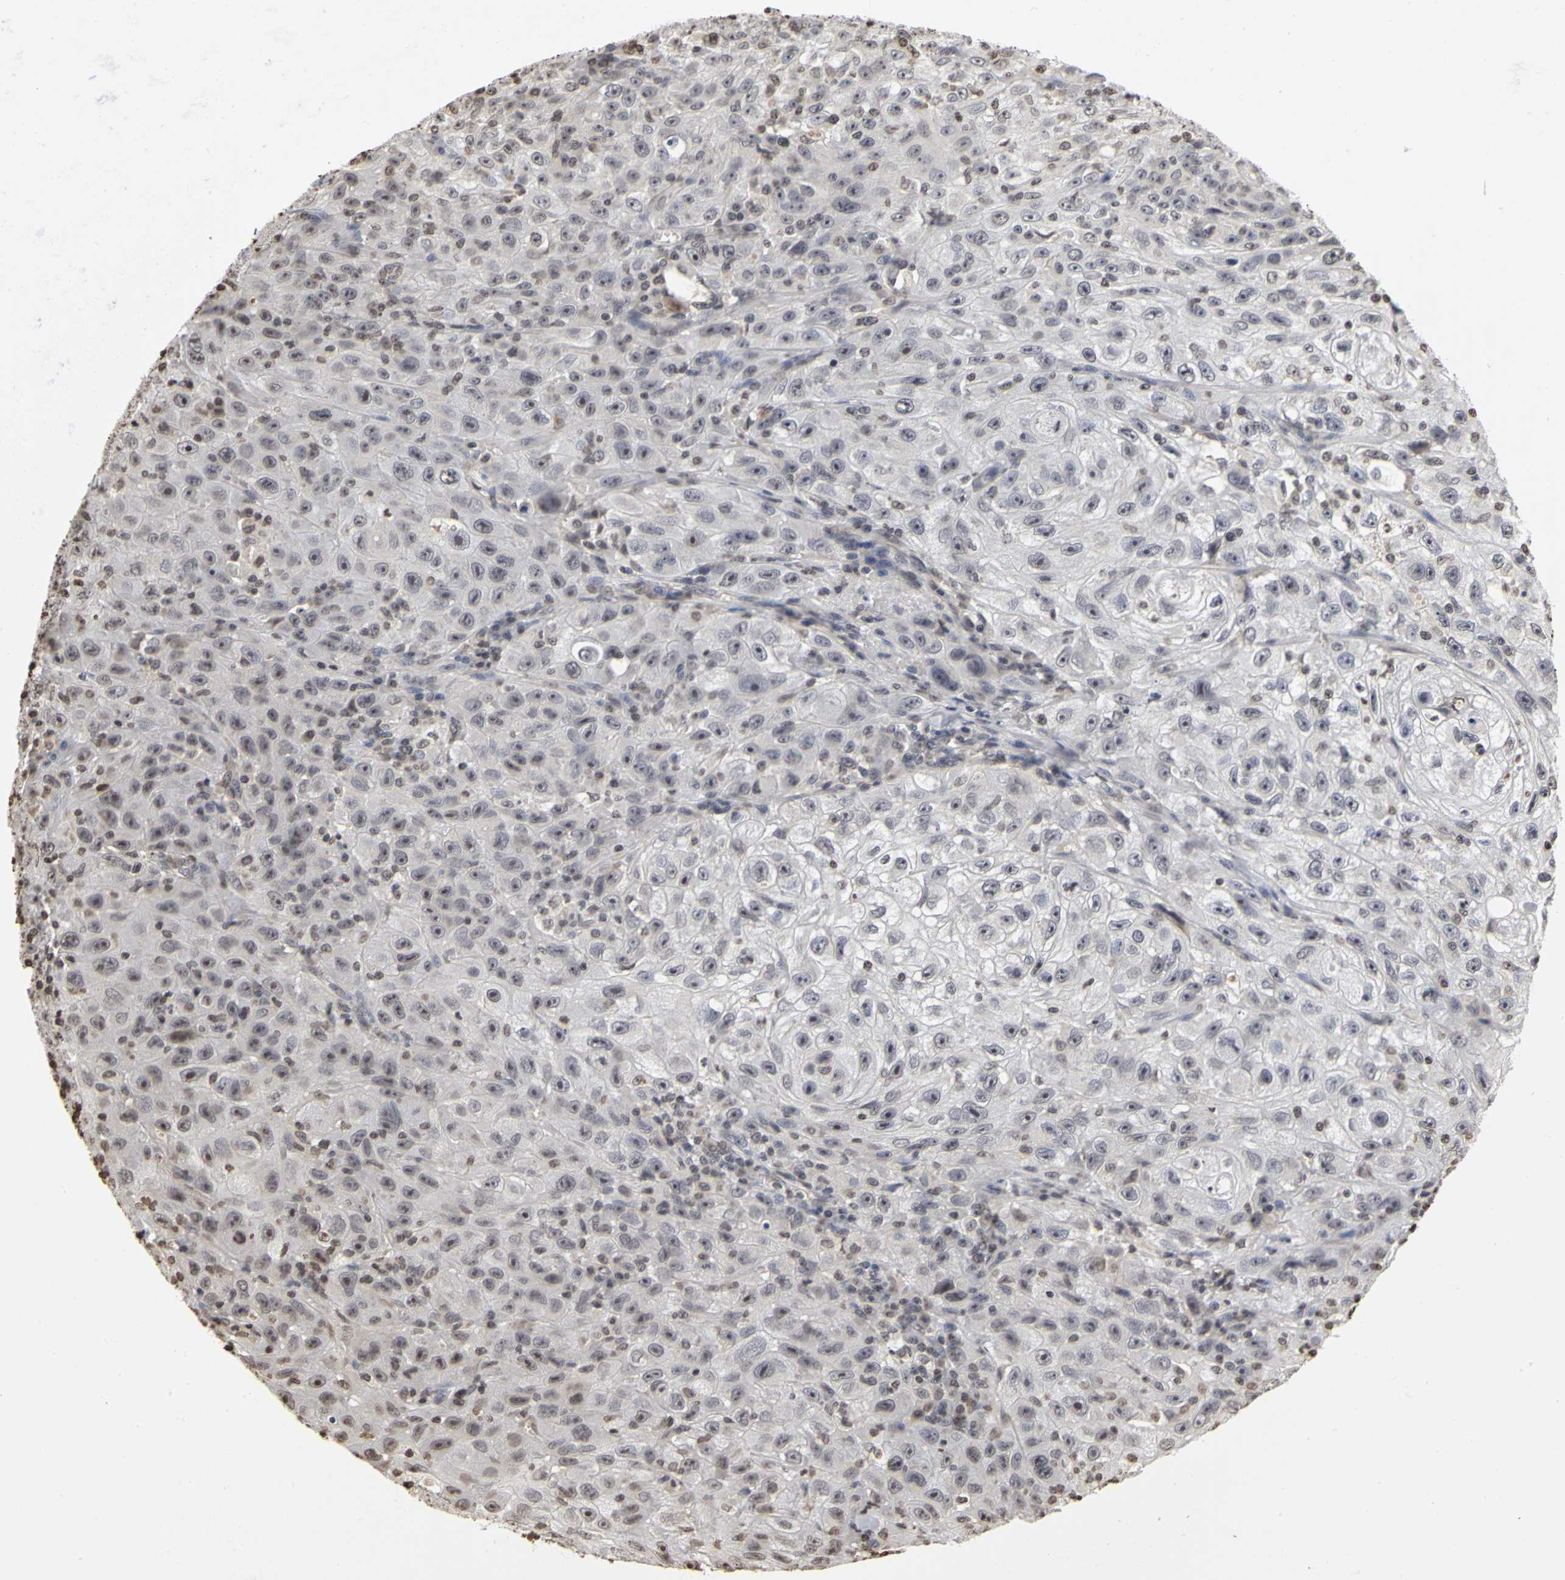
{"staining": {"intensity": "weak", "quantity": "<25%", "location": "nuclear"}, "tissue": "skin cancer", "cell_type": "Tumor cells", "image_type": "cancer", "snomed": [{"axis": "morphology", "description": "Squamous cell carcinoma, NOS"}, {"axis": "topography", "description": "Skin"}], "caption": "Immunohistochemistry (IHC) of human skin cancer (squamous cell carcinoma) reveals no expression in tumor cells. (Stains: DAB IHC with hematoxylin counter stain, Microscopy: brightfield microscopy at high magnification).", "gene": "ERCC2", "patient": {"sex": "male", "age": 75}}